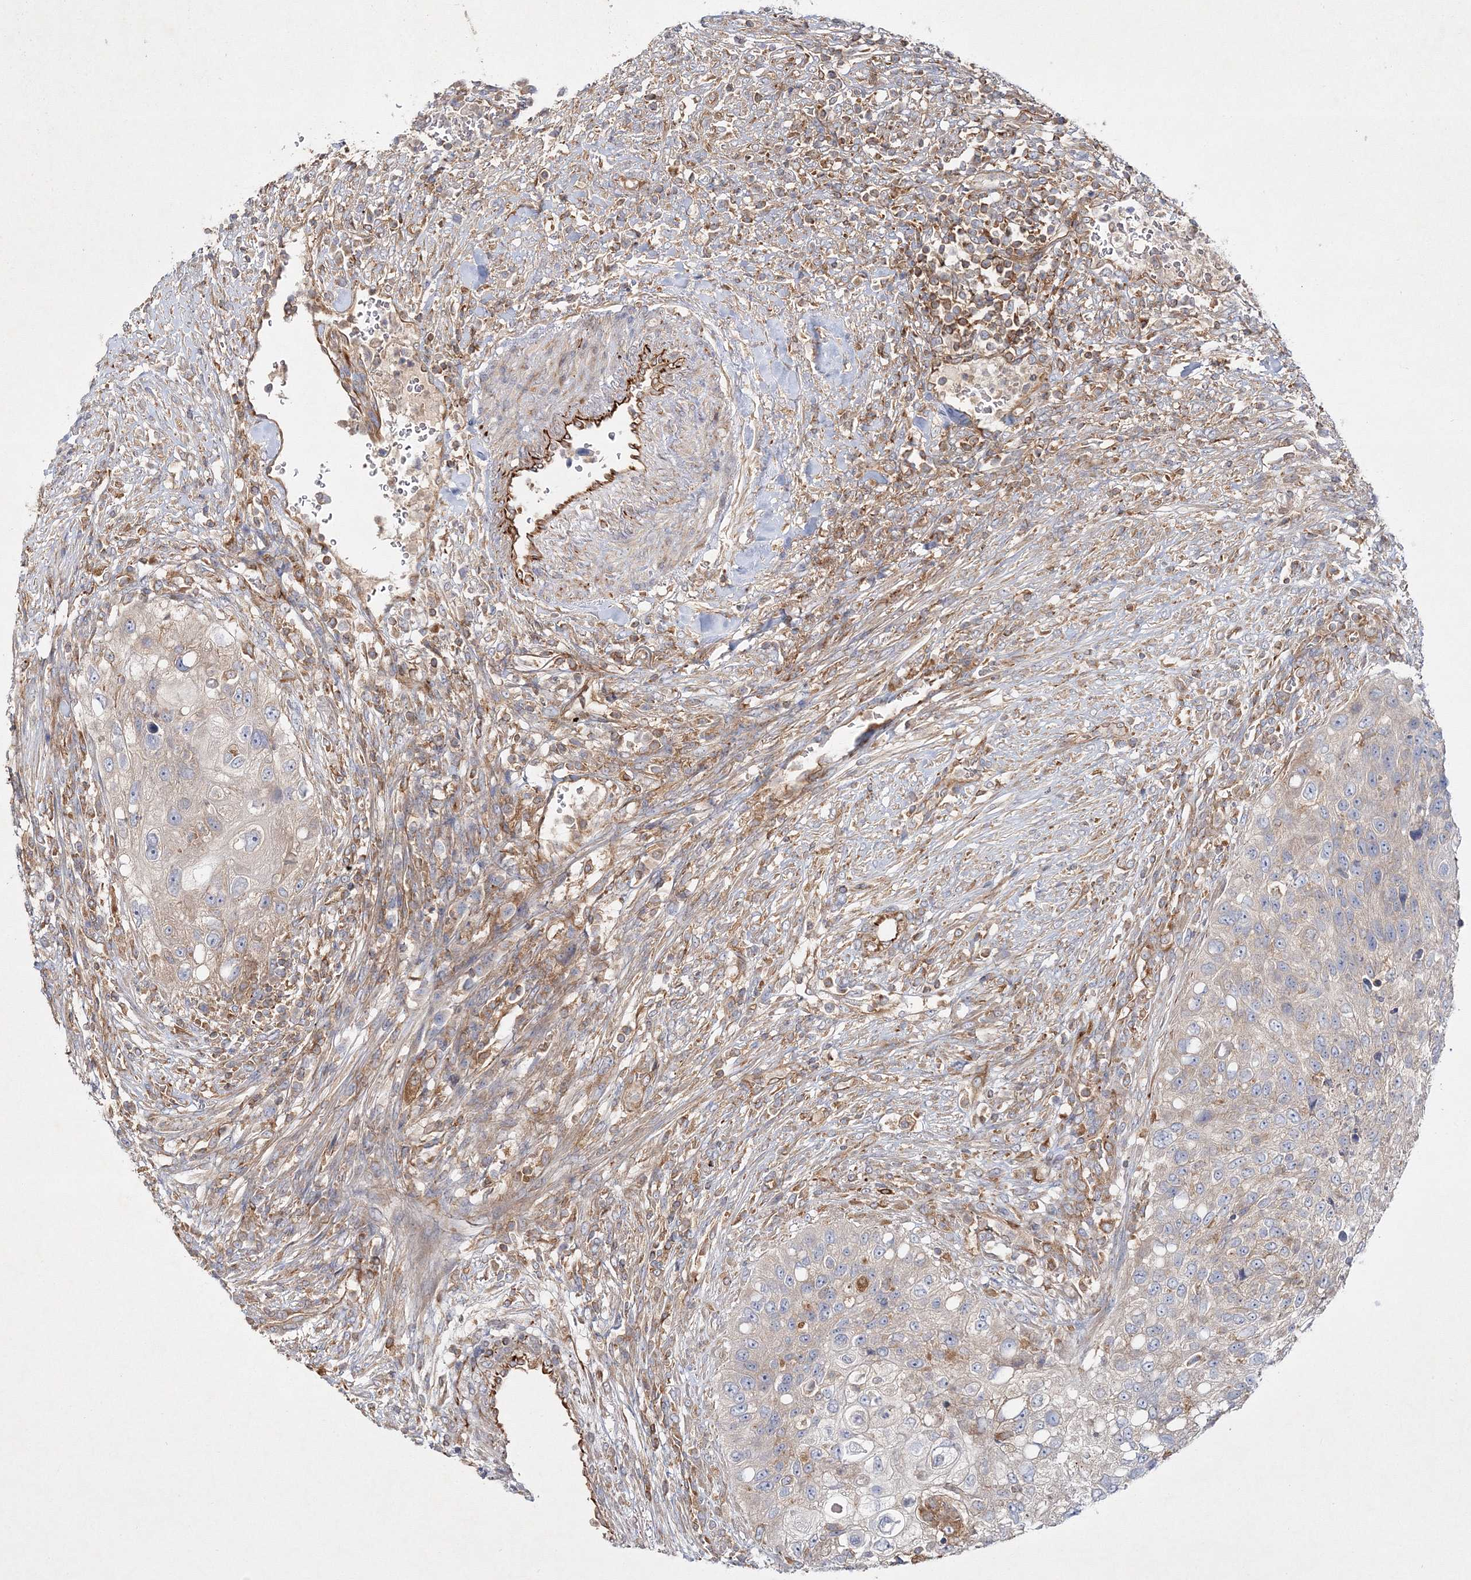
{"staining": {"intensity": "moderate", "quantity": "<25%", "location": "cytoplasmic/membranous"}, "tissue": "urothelial cancer", "cell_type": "Tumor cells", "image_type": "cancer", "snomed": [{"axis": "morphology", "description": "Urothelial carcinoma, High grade"}, {"axis": "topography", "description": "Urinary bladder"}], "caption": "Immunohistochemistry histopathology image of urothelial cancer stained for a protein (brown), which exhibits low levels of moderate cytoplasmic/membranous expression in approximately <25% of tumor cells.", "gene": "WDR37", "patient": {"sex": "female", "age": 60}}